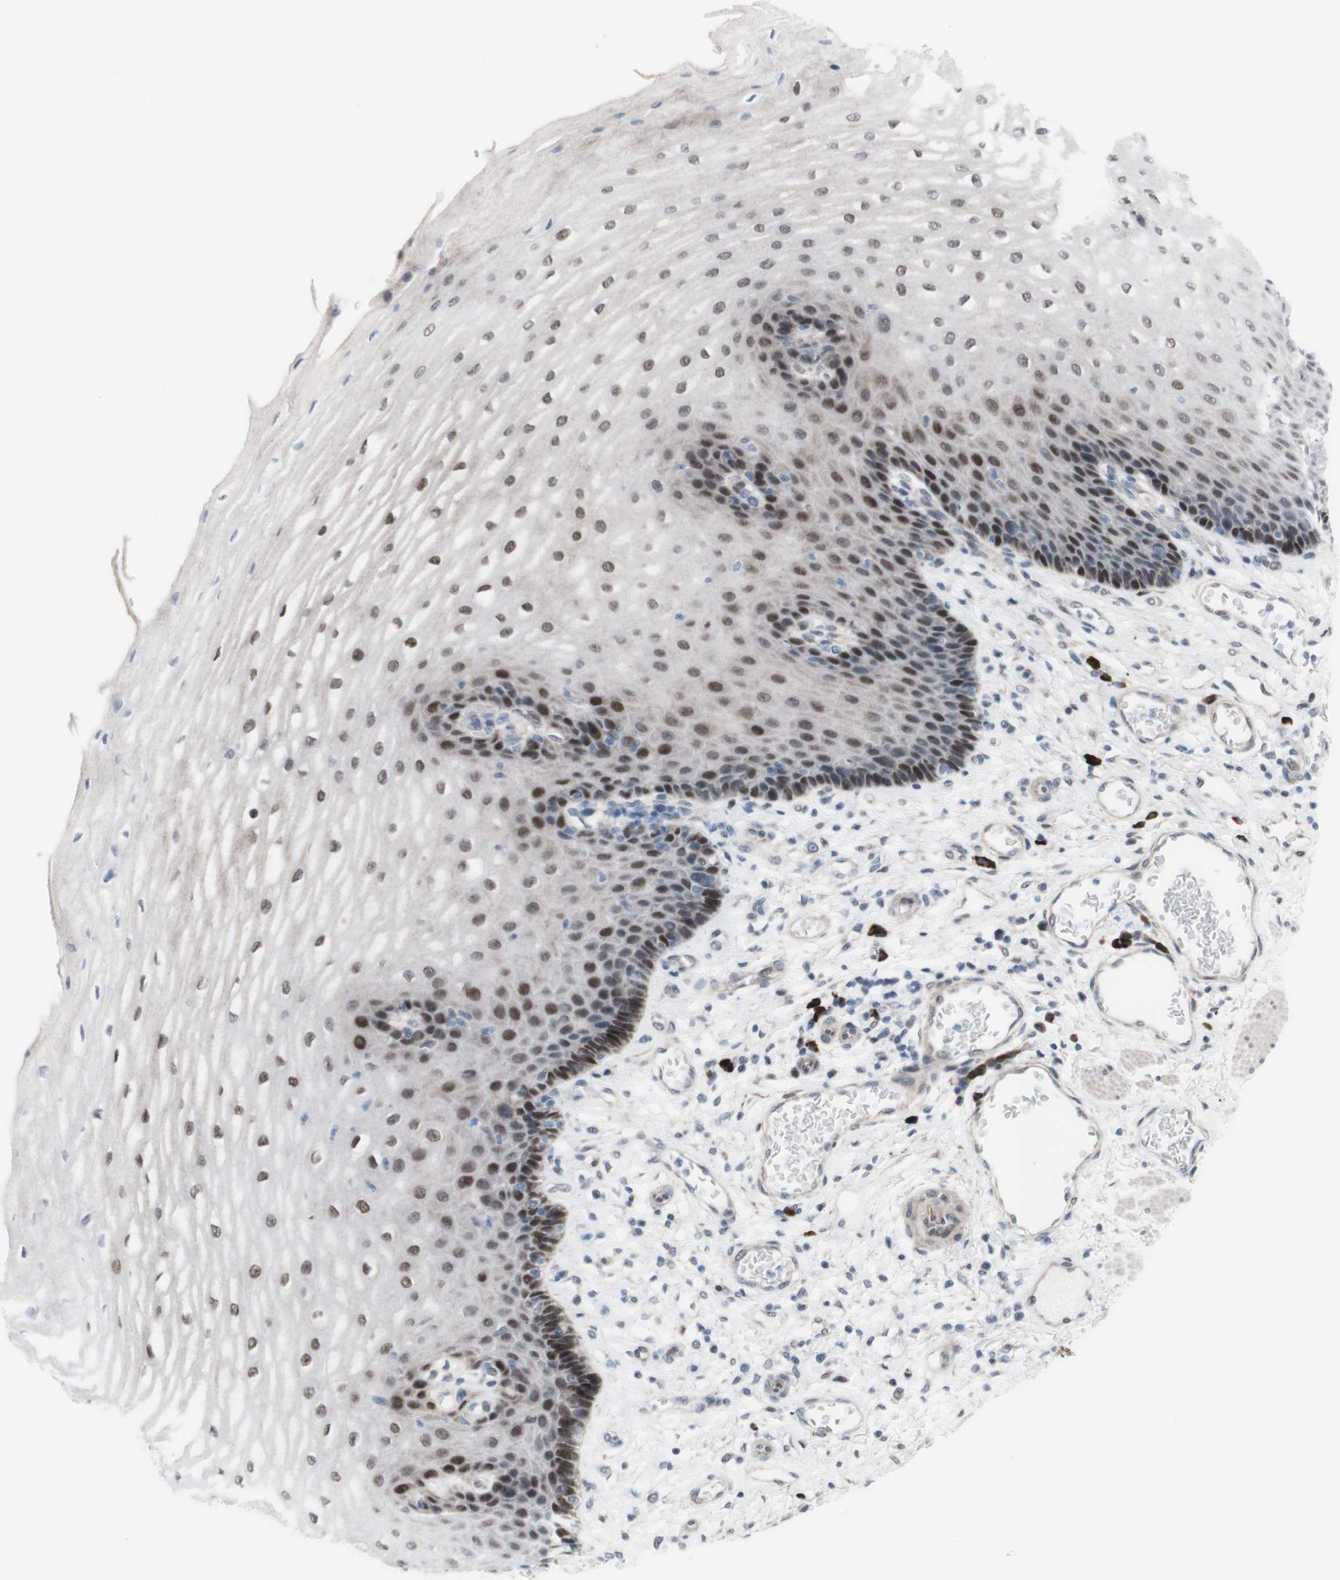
{"staining": {"intensity": "moderate", "quantity": "25%-75%", "location": "nuclear"}, "tissue": "esophagus", "cell_type": "Squamous epithelial cells", "image_type": "normal", "snomed": [{"axis": "morphology", "description": "Normal tissue, NOS"}, {"axis": "topography", "description": "Esophagus"}], "caption": "Esophagus stained for a protein displays moderate nuclear positivity in squamous epithelial cells. Nuclei are stained in blue.", "gene": "PHTF2", "patient": {"sex": "male", "age": 54}}